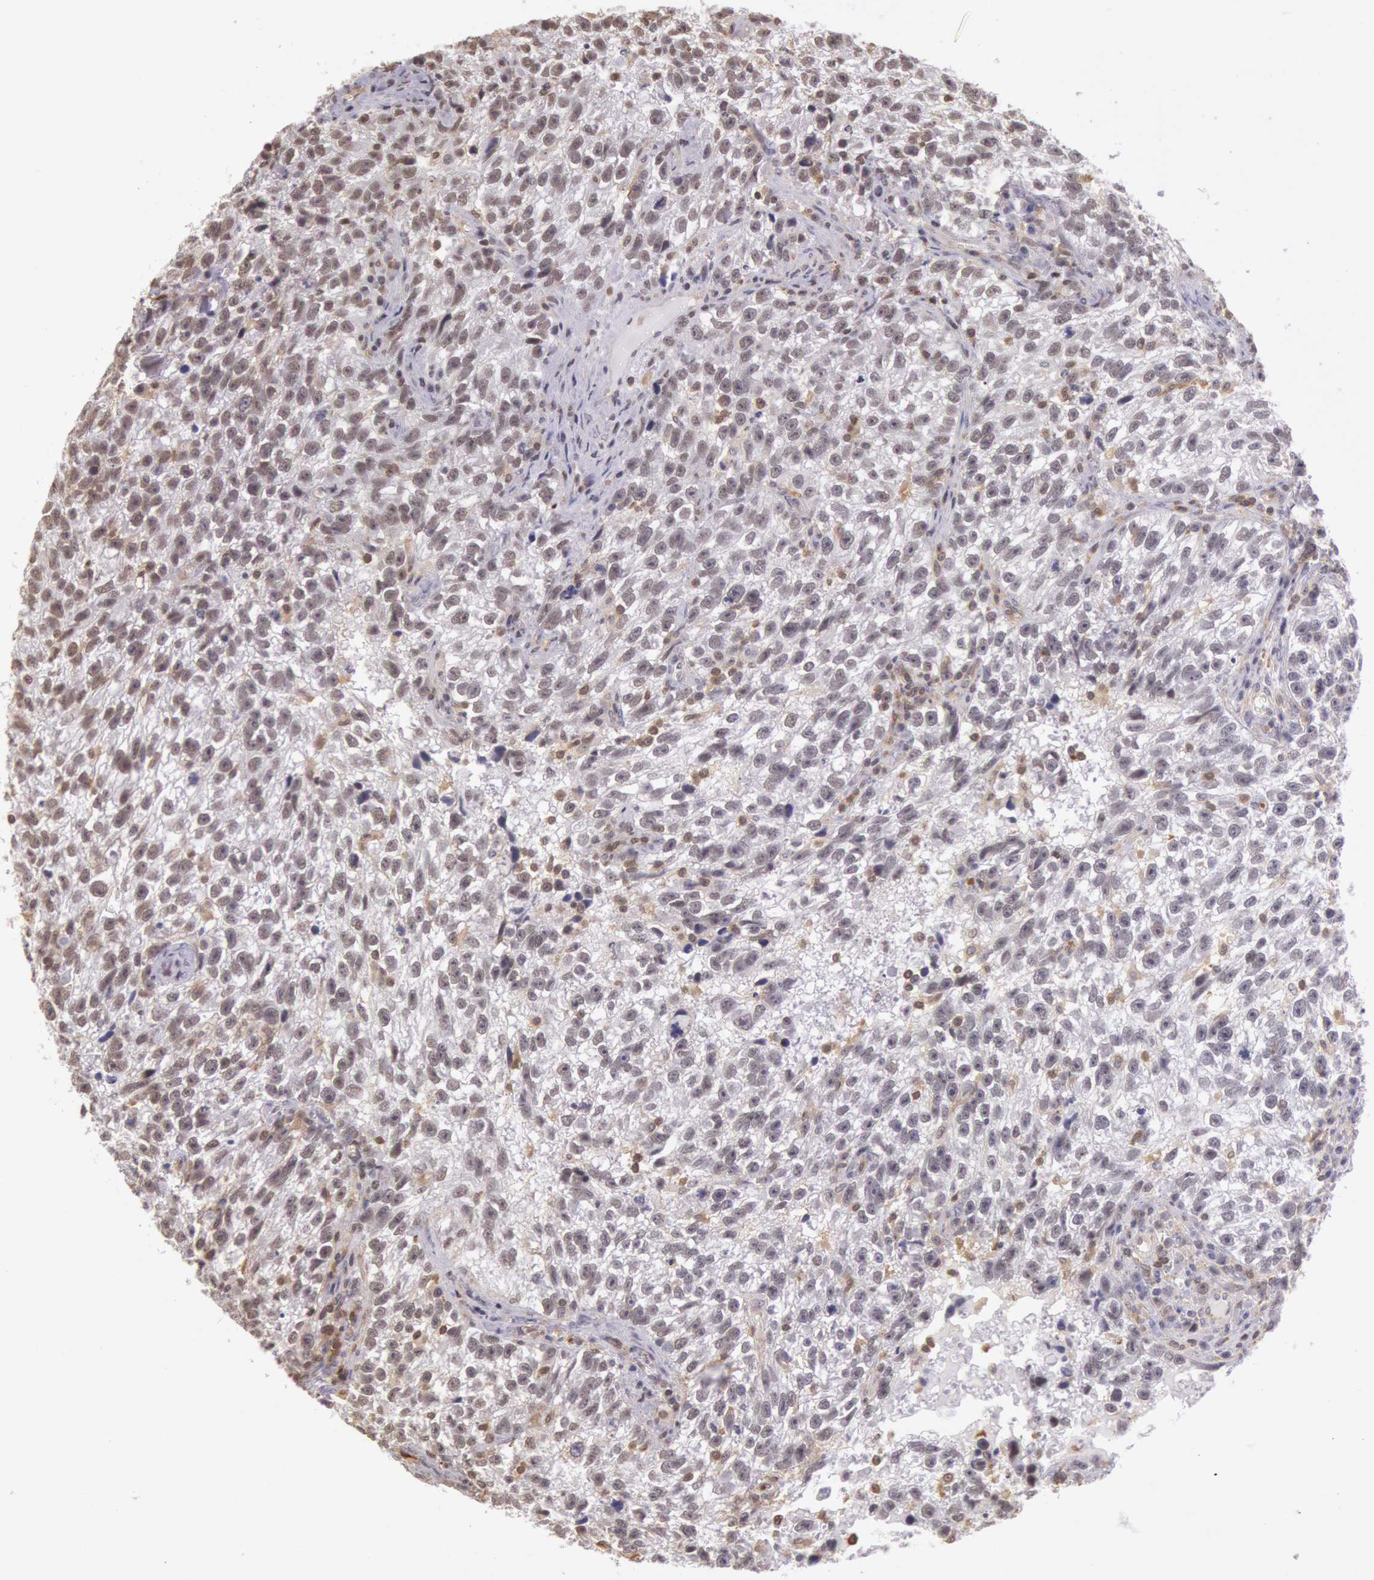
{"staining": {"intensity": "moderate", "quantity": "<25%", "location": "nuclear"}, "tissue": "testis cancer", "cell_type": "Tumor cells", "image_type": "cancer", "snomed": [{"axis": "morphology", "description": "Seminoma, NOS"}, {"axis": "topography", "description": "Testis"}], "caption": "The image displays staining of testis seminoma, revealing moderate nuclear protein staining (brown color) within tumor cells.", "gene": "HIF1A", "patient": {"sex": "male", "age": 38}}